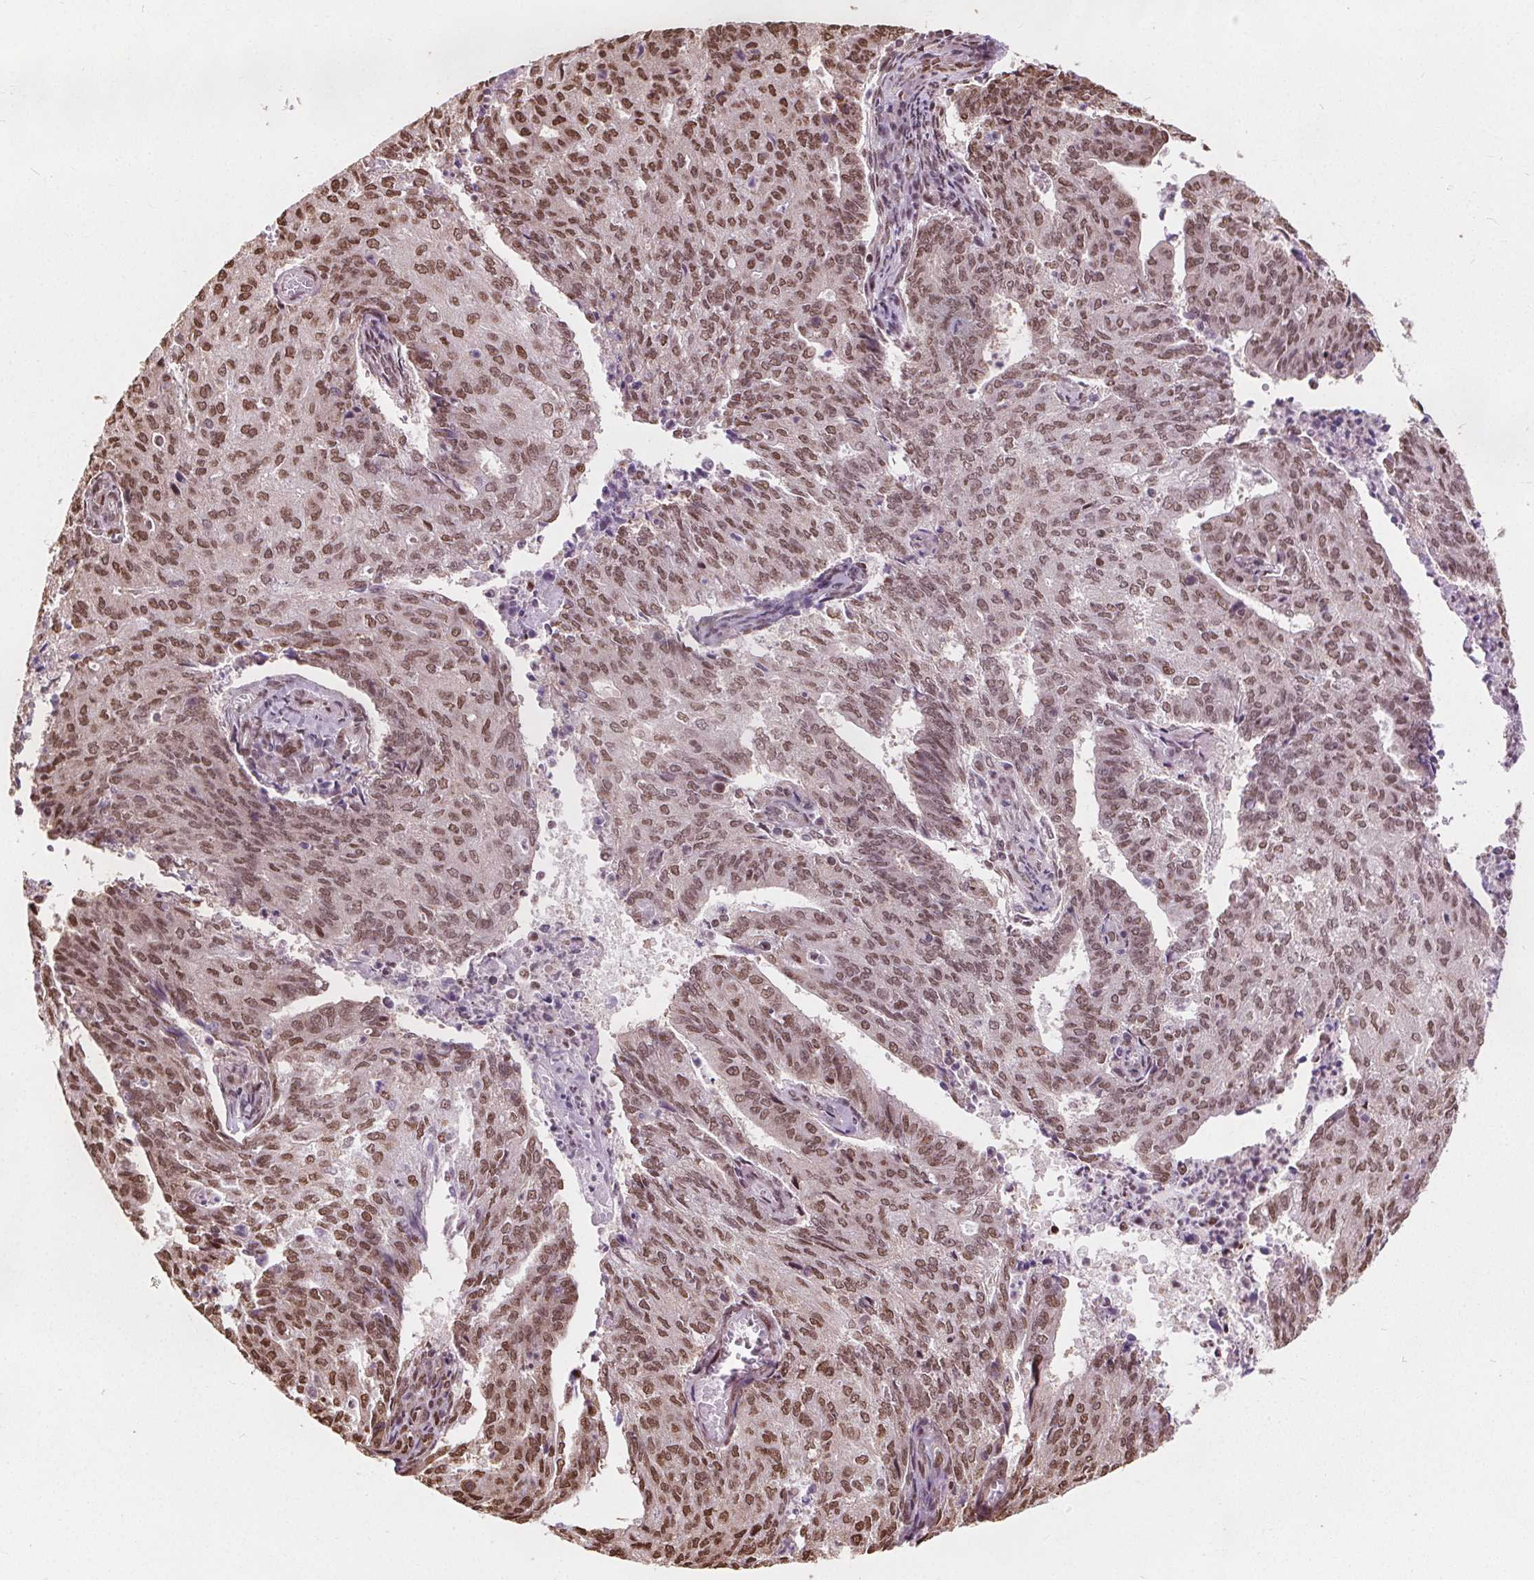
{"staining": {"intensity": "moderate", "quantity": ">75%", "location": "nuclear"}, "tissue": "endometrial cancer", "cell_type": "Tumor cells", "image_type": "cancer", "snomed": [{"axis": "morphology", "description": "Adenocarcinoma, NOS"}, {"axis": "topography", "description": "Endometrium"}], "caption": "IHC (DAB) staining of human endometrial cancer (adenocarcinoma) displays moderate nuclear protein staining in about >75% of tumor cells.", "gene": "ISLR2", "patient": {"sex": "female", "age": 82}}